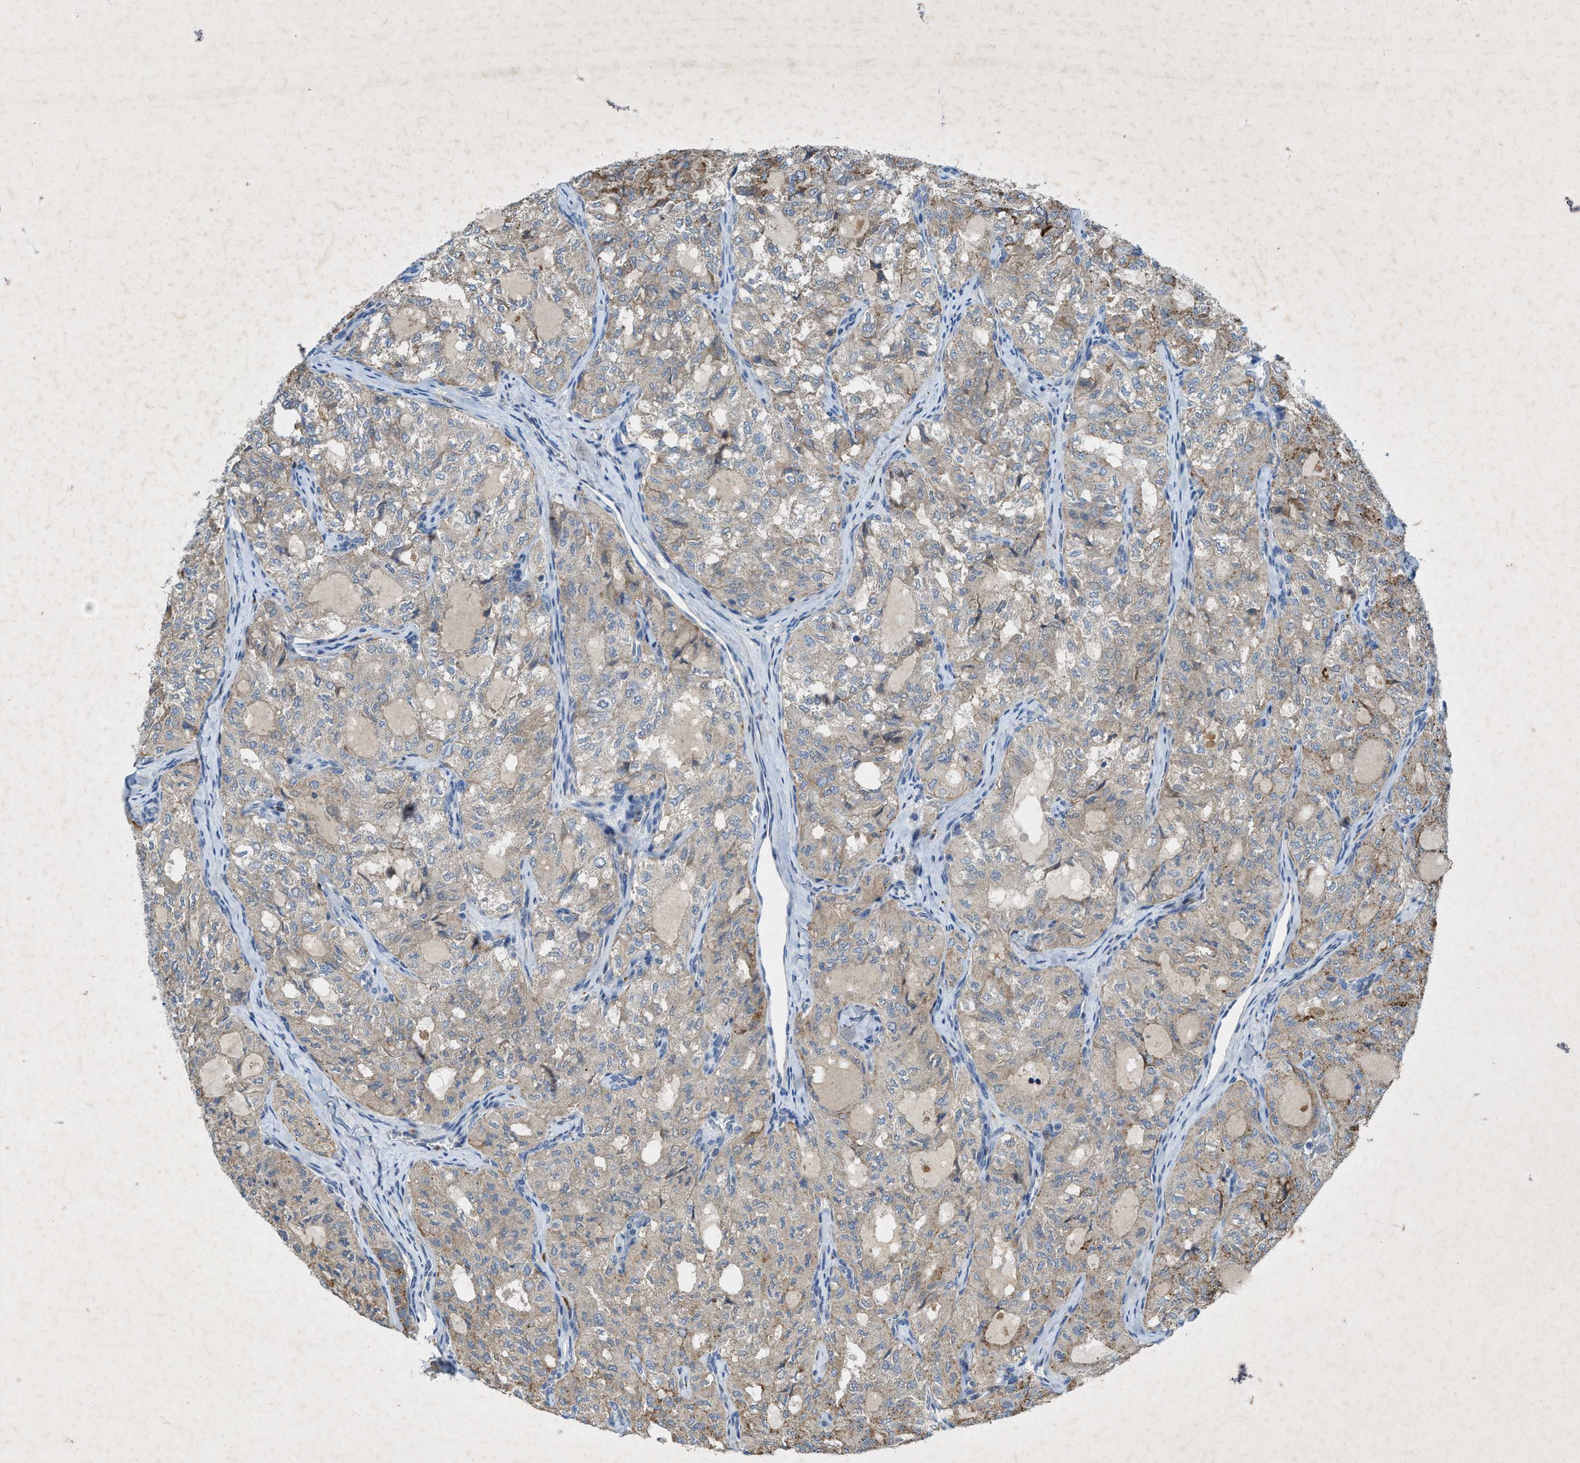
{"staining": {"intensity": "moderate", "quantity": "<25%", "location": "cytoplasmic/membranous"}, "tissue": "thyroid cancer", "cell_type": "Tumor cells", "image_type": "cancer", "snomed": [{"axis": "morphology", "description": "Follicular adenoma carcinoma, NOS"}, {"axis": "topography", "description": "Thyroid gland"}], "caption": "Protein staining reveals moderate cytoplasmic/membranous expression in about <25% of tumor cells in thyroid follicular adenoma carcinoma. (brown staining indicates protein expression, while blue staining denotes nuclei).", "gene": "URGCP", "patient": {"sex": "male", "age": 75}}